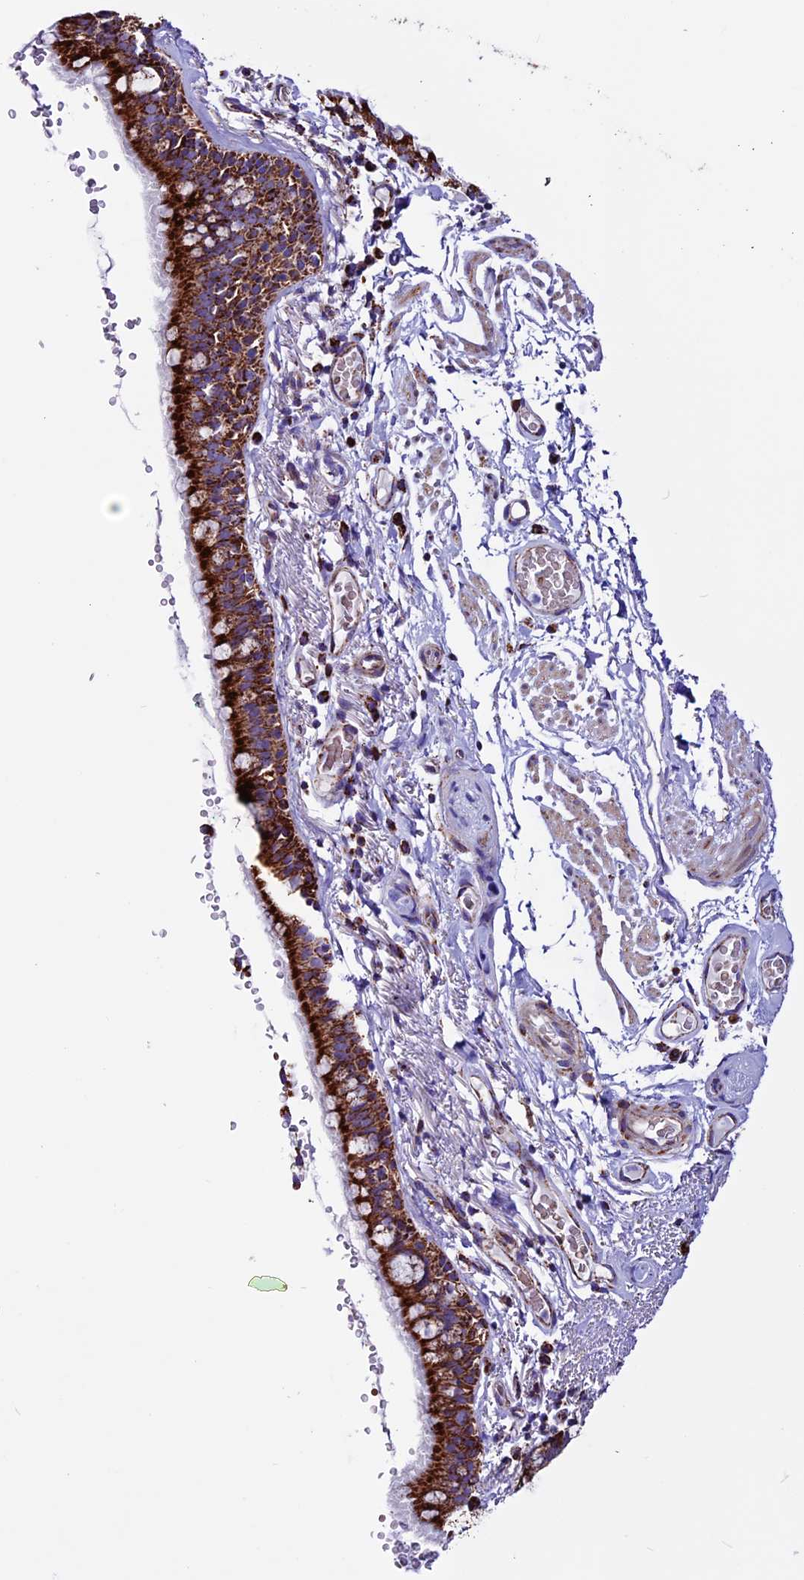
{"staining": {"intensity": "strong", "quantity": ">75%", "location": "cytoplasmic/membranous"}, "tissue": "bronchus", "cell_type": "Respiratory epithelial cells", "image_type": "normal", "snomed": [{"axis": "morphology", "description": "Normal tissue, NOS"}, {"axis": "topography", "description": "Lymph node"}, {"axis": "topography", "description": "Bronchus"}], "caption": "Immunohistochemistry (IHC) image of benign bronchus: human bronchus stained using IHC demonstrates high levels of strong protein expression localized specifically in the cytoplasmic/membranous of respiratory epithelial cells, appearing as a cytoplasmic/membranous brown color.", "gene": "CX3CL1", "patient": {"sex": "male", "age": 63}}